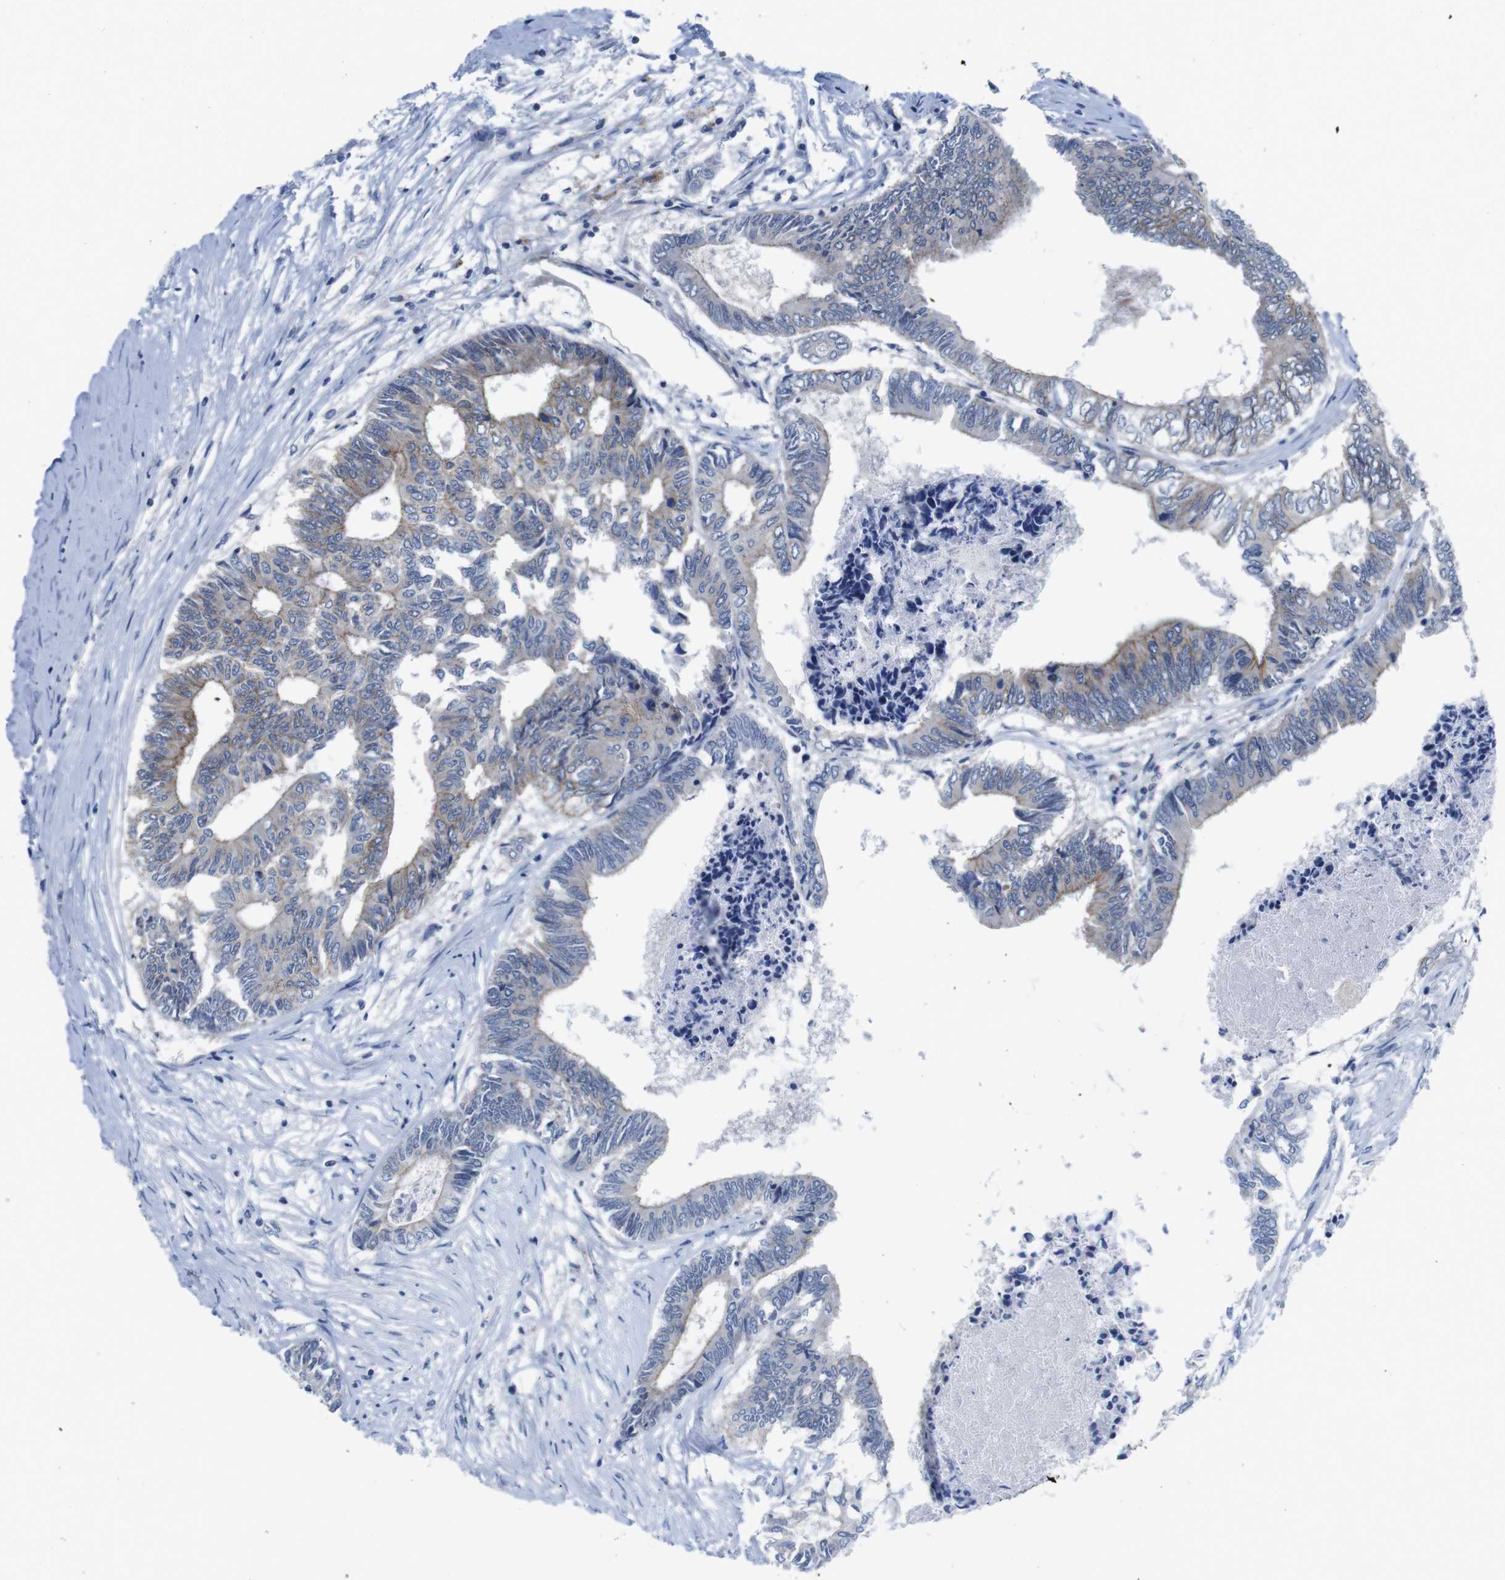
{"staining": {"intensity": "moderate", "quantity": "<25%", "location": "cytoplasmic/membranous"}, "tissue": "colorectal cancer", "cell_type": "Tumor cells", "image_type": "cancer", "snomed": [{"axis": "morphology", "description": "Adenocarcinoma, NOS"}, {"axis": "topography", "description": "Rectum"}], "caption": "Immunohistochemical staining of human colorectal cancer shows moderate cytoplasmic/membranous protein positivity in approximately <25% of tumor cells.", "gene": "SCRIB", "patient": {"sex": "male", "age": 63}}